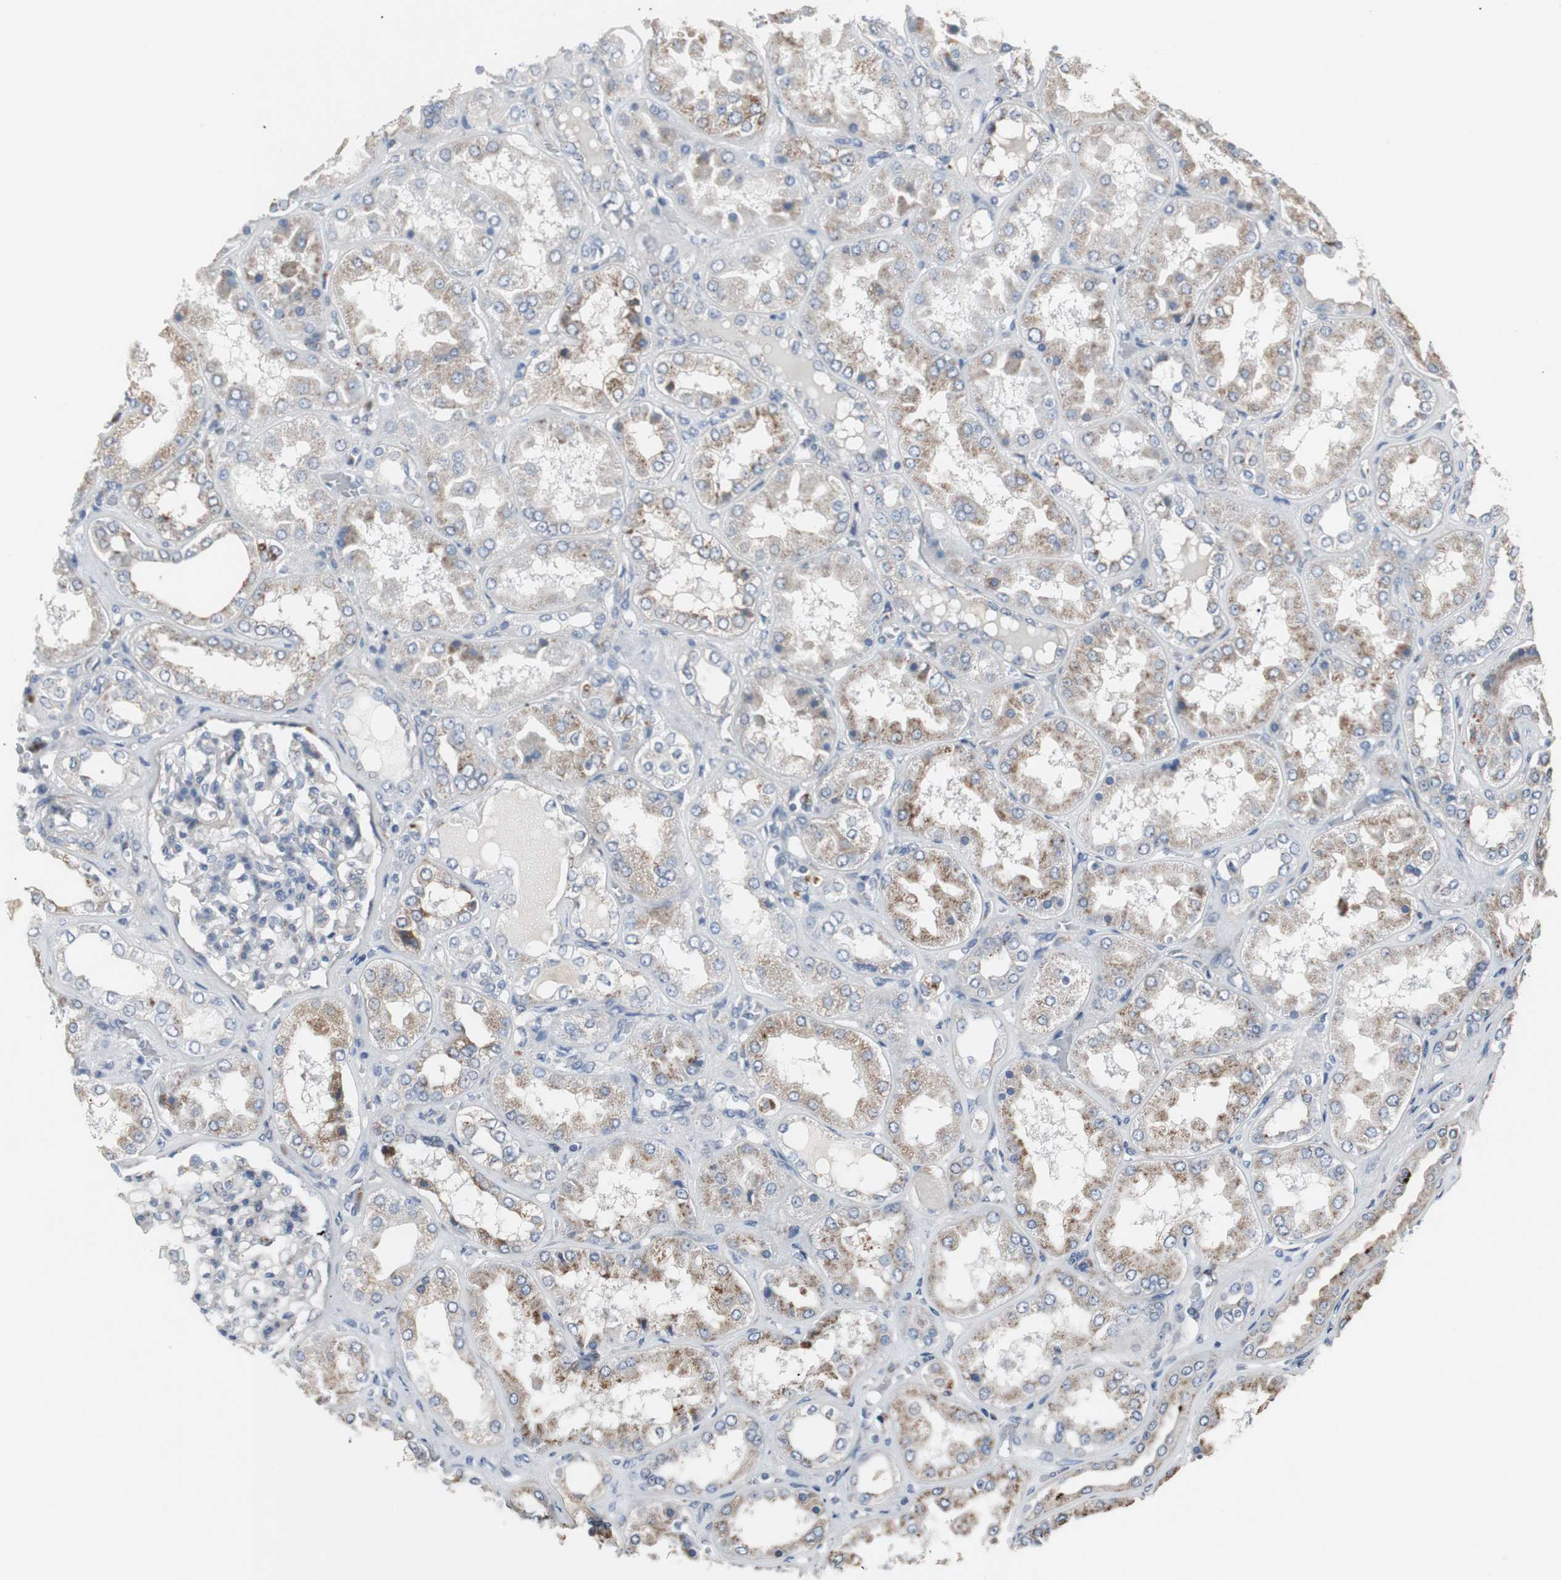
{"staining": {"intensity": "weak", "quantity": "<25%", "location": "cytoplasmic/membranous"}, "tissue": "kidney", "cell_type": "Cells in glomeruli", "image_type": "normal", "snomed": [{"axis": "morphology", "description": "Normal tissue, NOS"}, {"axis": "topography", "description": "Kidney"}], "caption": "Photomicrograph shows no significant protein positivity in cells in glomeruli of benign kidney. Brightfield microscopy of immunohistochemistry (IHC) stained with DAB (brown) and hematoxylin (blue), captured at high magnification.", "gene": "GBA1", "patient": {"sex": "female", "age": 56}}